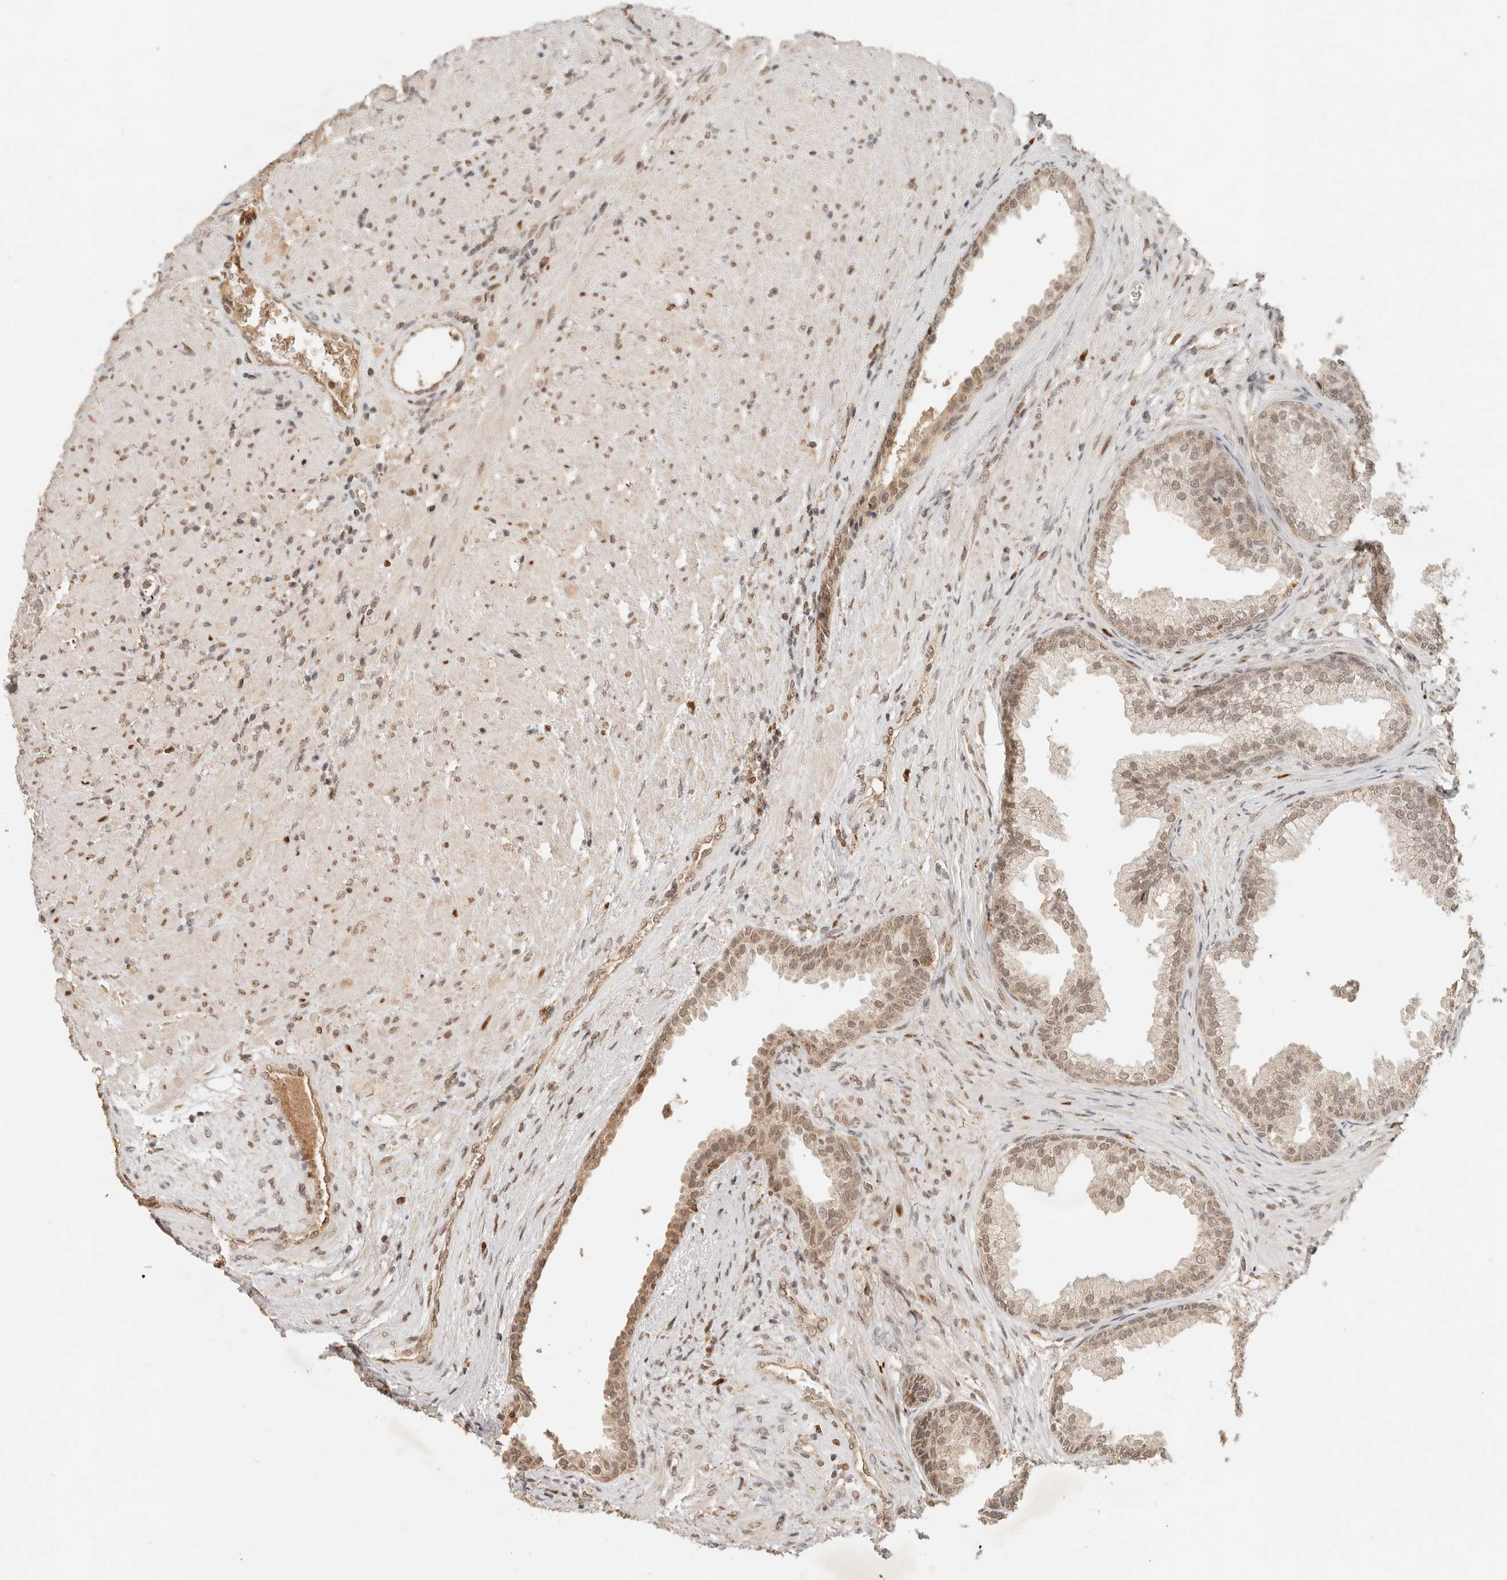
{"staining": {"intensity": "moderate", "quantity": "25%-75%", "location": "nuclear"}, "tissue": "prostate", "cell_type": "Glandular cells", "image_type": "normal", "snomed": [{"axis": "morphology", "description": "Normal tissue, NOS"}, {"axis": "topography", "description": "Prostate"}], "caption": "Immunohistochemical staining of benign prostate shows moderate nuclear protein staining in approximately 25%-75% of glandular cells.", "gene": "NPAS2", "patient": {"sex": "male", "age": 76}}